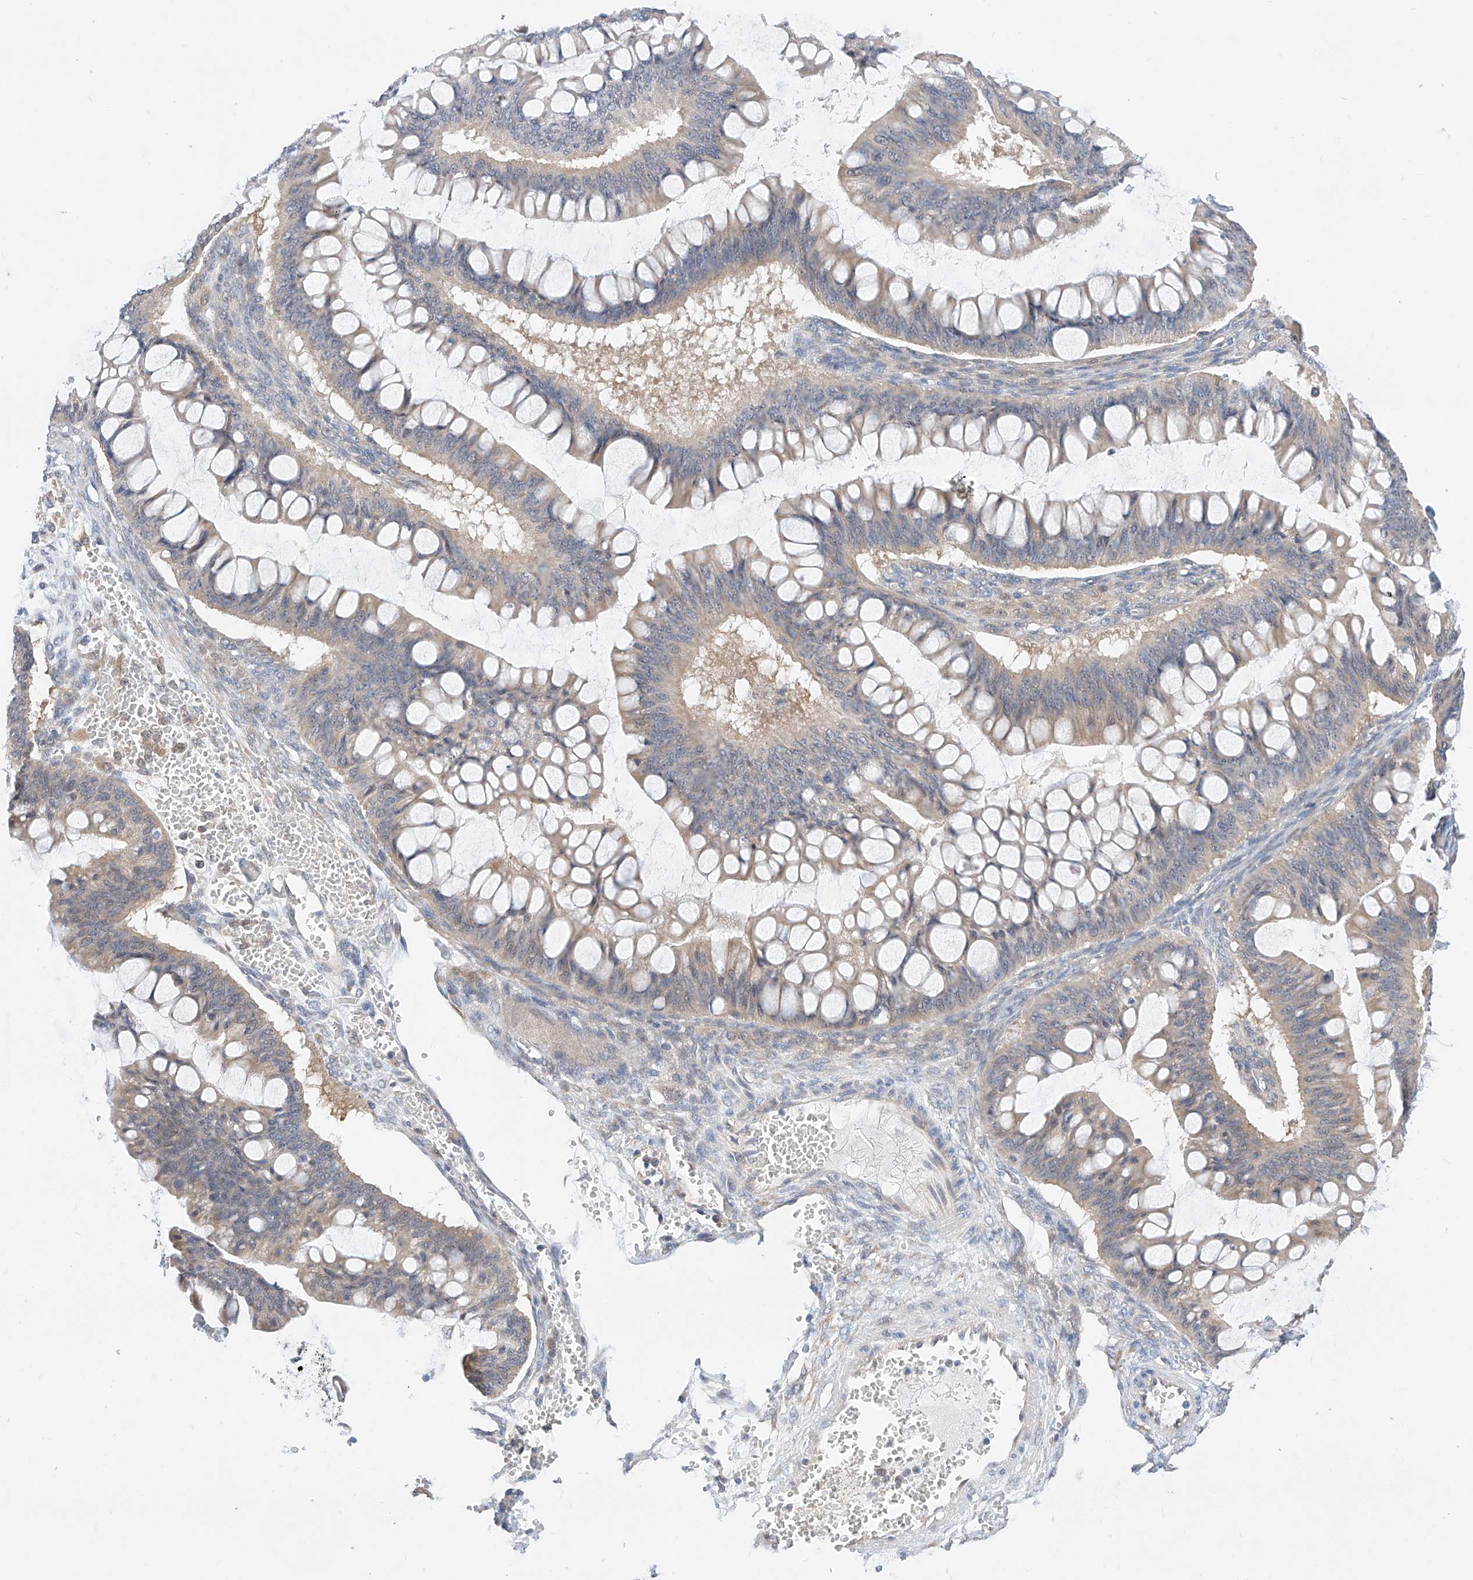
{"staining": {"intensity": "weak", "quantity": "<25%", "location": "cytoplasmic/membranous"}, "tissue": "ovarian cancer", "cell_type": "Tumor cells", "image_type": "cancer", "snomed": [{"axis": "morphology", "description": "Cystadenocarcinoma, mucinous, NOS"}, {"axis": "topography", "description": "Ovary"}], "caption": "Immunohistochemistry (IHC) photomicrograph of mucinous cystadenocarcinoma (ovarian) stained for a protein (brown), which reveals no staining in tumor cells.", "gene": "ZSCAN4", "patient": {"sex": "female", "age": 73}}